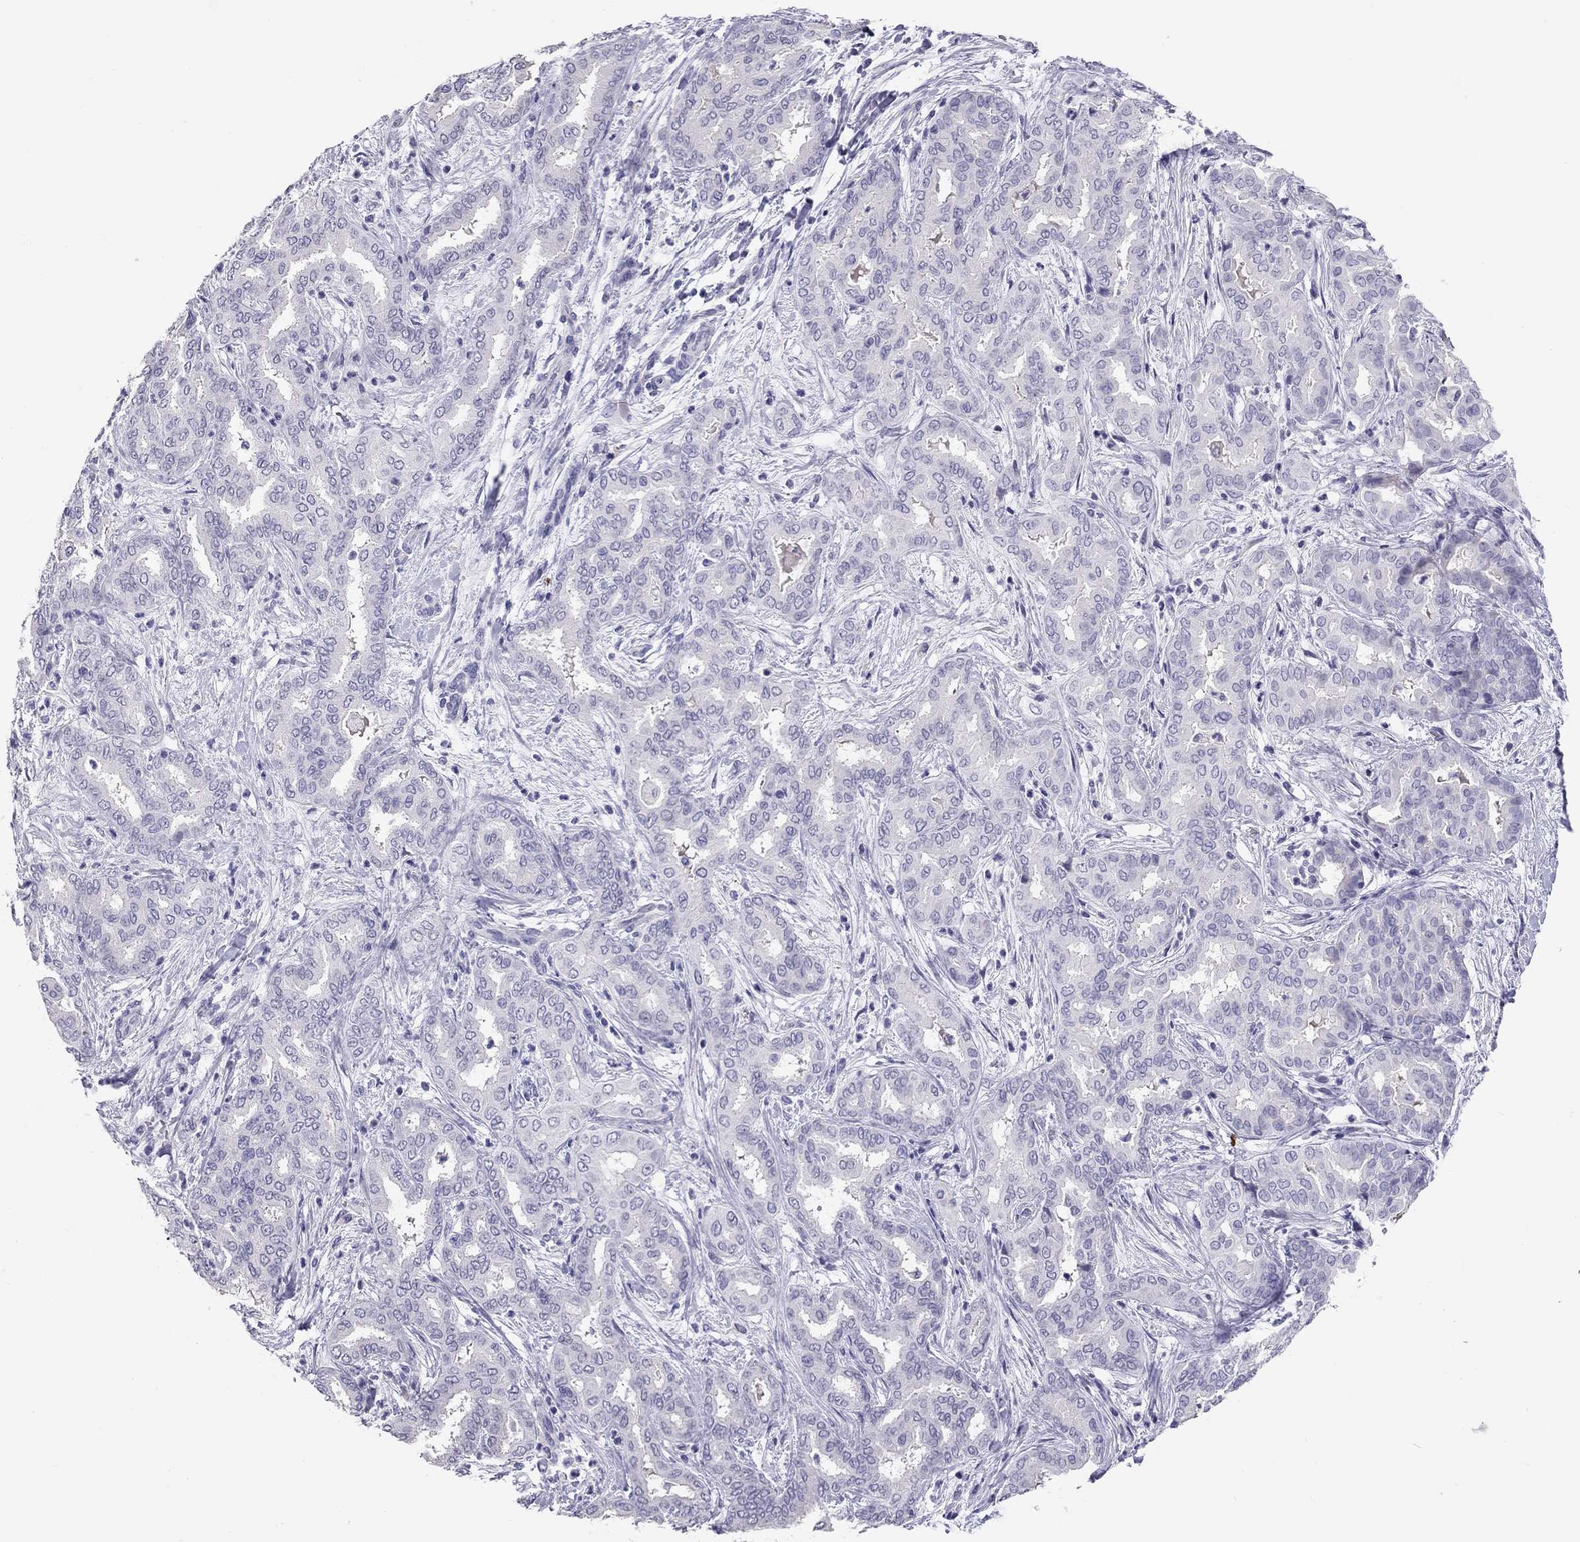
{"staining": {"intensity": "negative", "quantity": "none", "location": "none"}, "tissue": "liver cancer", "cell_type": "Tumor cells", "image_type": "cancer", "snomed": [{"axis": "morphology", "description": "Cholangiocarcinoma"}, {"axis": "topography", "description": "Liver"}], "caption": "Liver cancer stained for a protein using IHC reveals no staining tumor cells.", "gene": "IL17REL", "patient": {"sex": "female", "age": 64}}